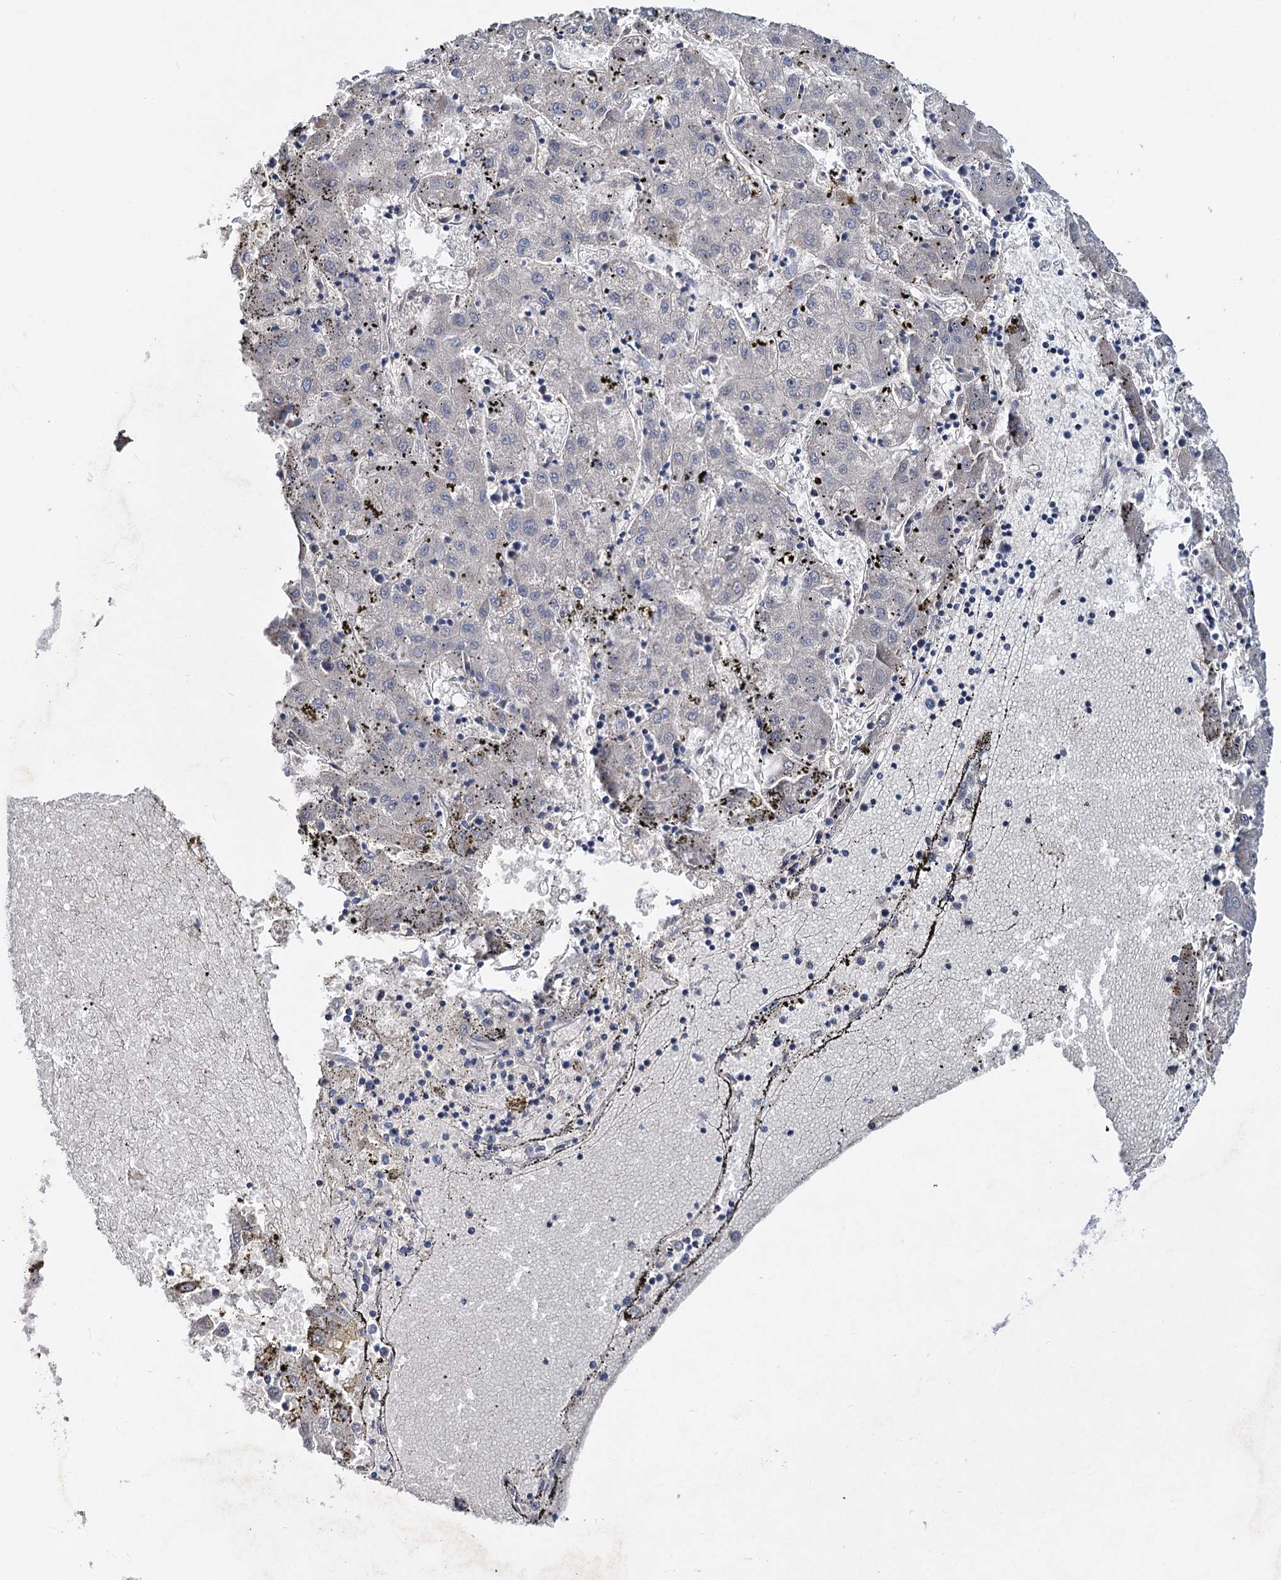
{"staining": {"intensity": "negative", "quantity": "none", "location": "none"}, "tissue": "liver cancer", "cell_type": "Tumor cells", "image_type": "cancer", "snomed": [{"axis": "morphology", "description": "Carcinoma, Hepatocellular, NOS"}, {"axis": "topography", "description": "Liver"}], "caption": "Protein analysis of liver cancer demonstrates no significant staining in tumor cells.", "gene": "ATP4A", "patient": {"sex": "male", "age": 72}}